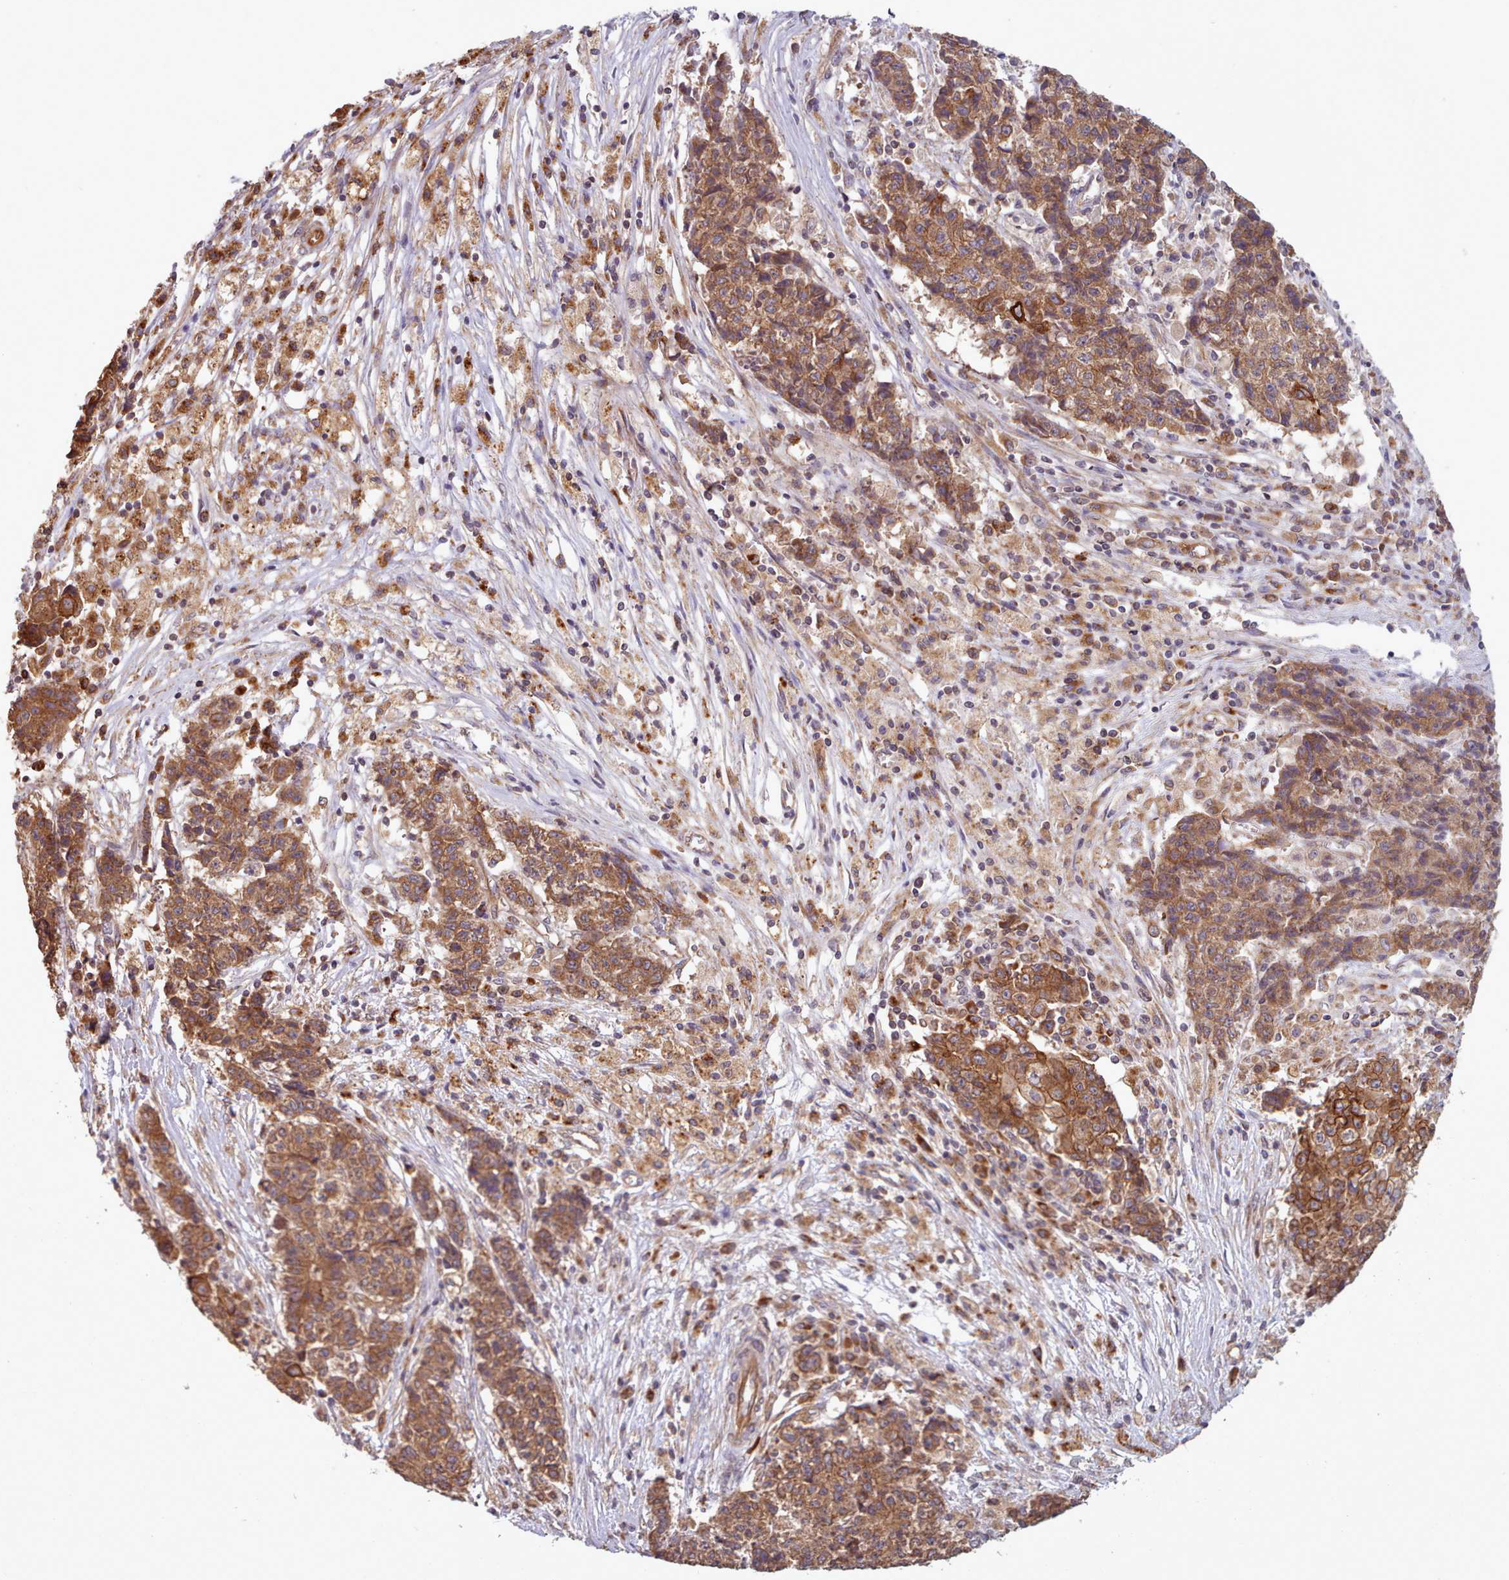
{"staining": {"intensity": "strong", "quantity": ">75%", "location": "cytoplasmic/membranous"}, "tissue": "ovarian cancer", "cell_type": "Tumor cells", "image_type": "cancer", "snomed": [{"axis": "morphology", "description": "Carcinoma, endometroid"}, {"axis": "topography", "description": "Ovary"}], "caption": "A high-resolution histopathology image shows immunohistochemistry staining of endometroid carcinoma (ovarian), which demonstrates strong cytoplasmic/membranous positivity in approximately >75% of tumor cells.", "gene": "CRYBG1", "patient": {"sex": "female", "age": 42}}